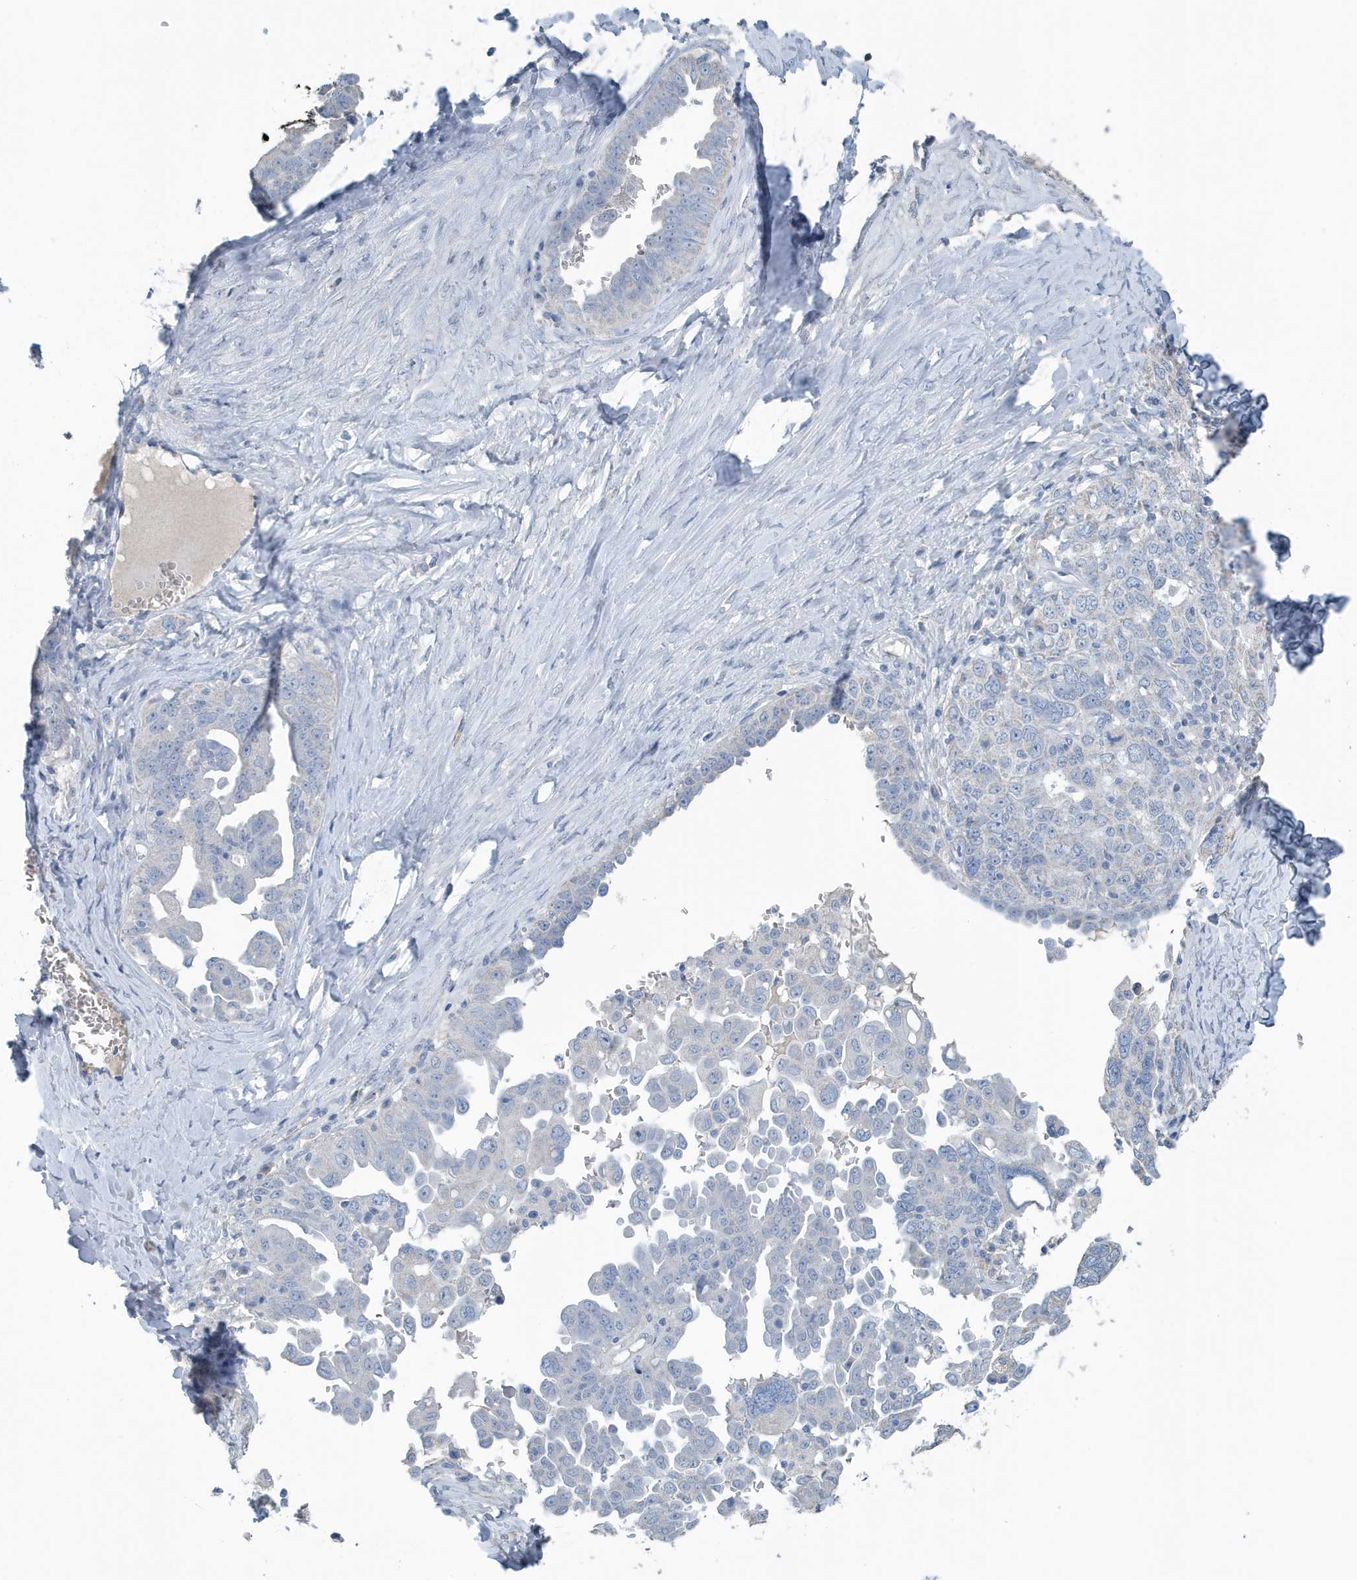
{"staining": {"intensity": "negative", "quantity": "none", "location": "none"}, "tissue": "ovarian cancer", "cell_type": "Tumor cells", "image_type": "cancer", "snomed": [{"axis": "morphology", "description": "Carcinoma, endometroid"}, {"axis": "topography", "description": "Ovary"}], "caption": "This photomicrograph is of ovarian cancer (endometroid carcinoma) stained with immunohistochemistry to label a protein in brown with the nuclei are counter-stained blue. There is no expression in tumor cells.", "gene": "UGT2B4", "patient": {"sex": "female", "age": 62}}